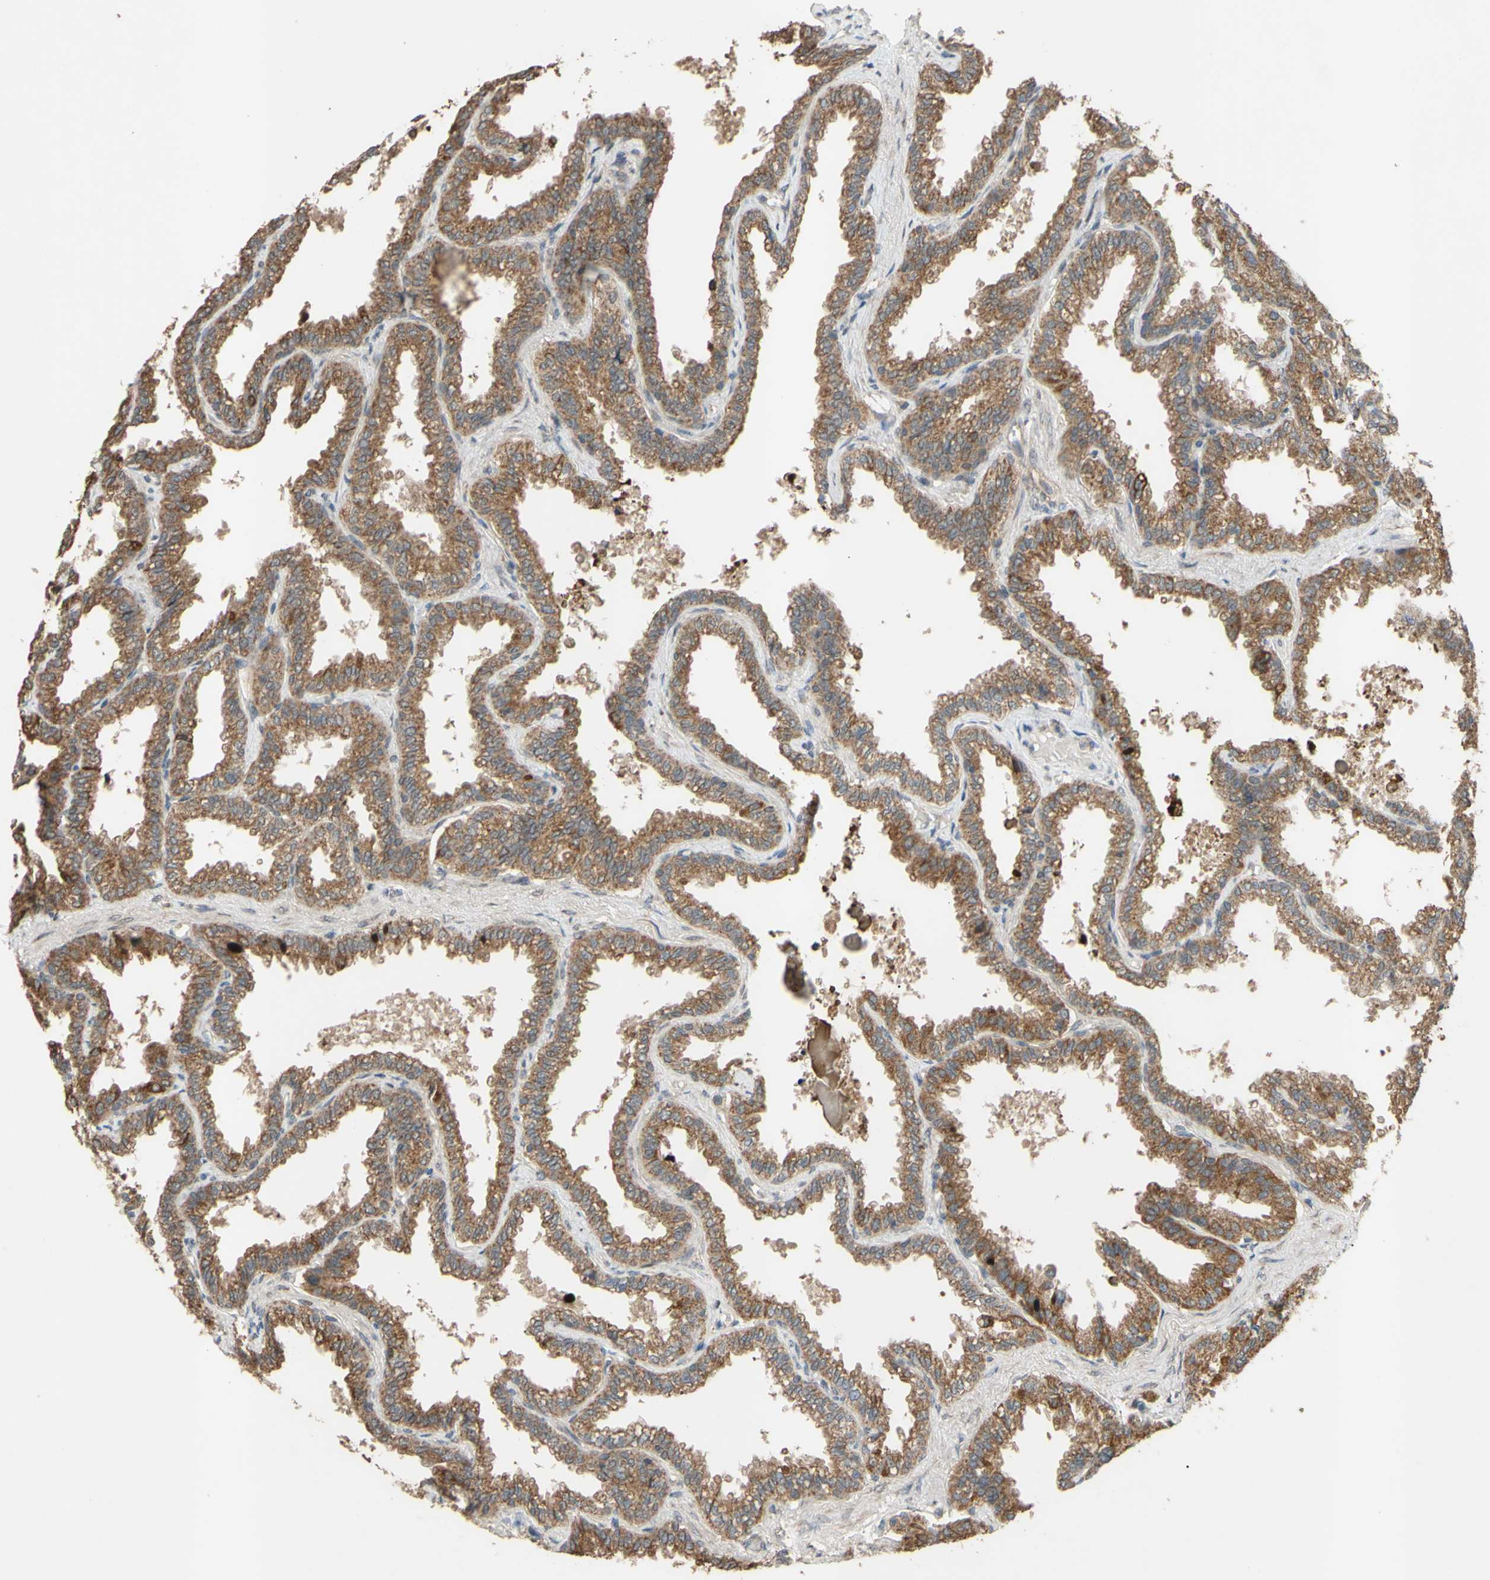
{"staining": {"intensity": "moderate", "quantity": ">75%", "location": "cytoplasmic/membranous"}, "tissue": "seminal vesicle", "cell_type": "Glandular cells", "image_type": "normal", "snomed": [{"axis": "morphology", "description": "Normal tissue, NOS"}, {"axis": "topography", "description": "Seminal veicle"}], "caption": "Immunohistochemical staining of unremarkable human seminal vesicle shows moderate cytoplasmic/membranous protein expression in approximately >75% of glandular cells. (DAB (3,3'-diaminobenzidine) IHC, brown staining for protein, blue staining for nuclei).", "gene": "CD164", "patient": {"sex": "male", "age": 46}}